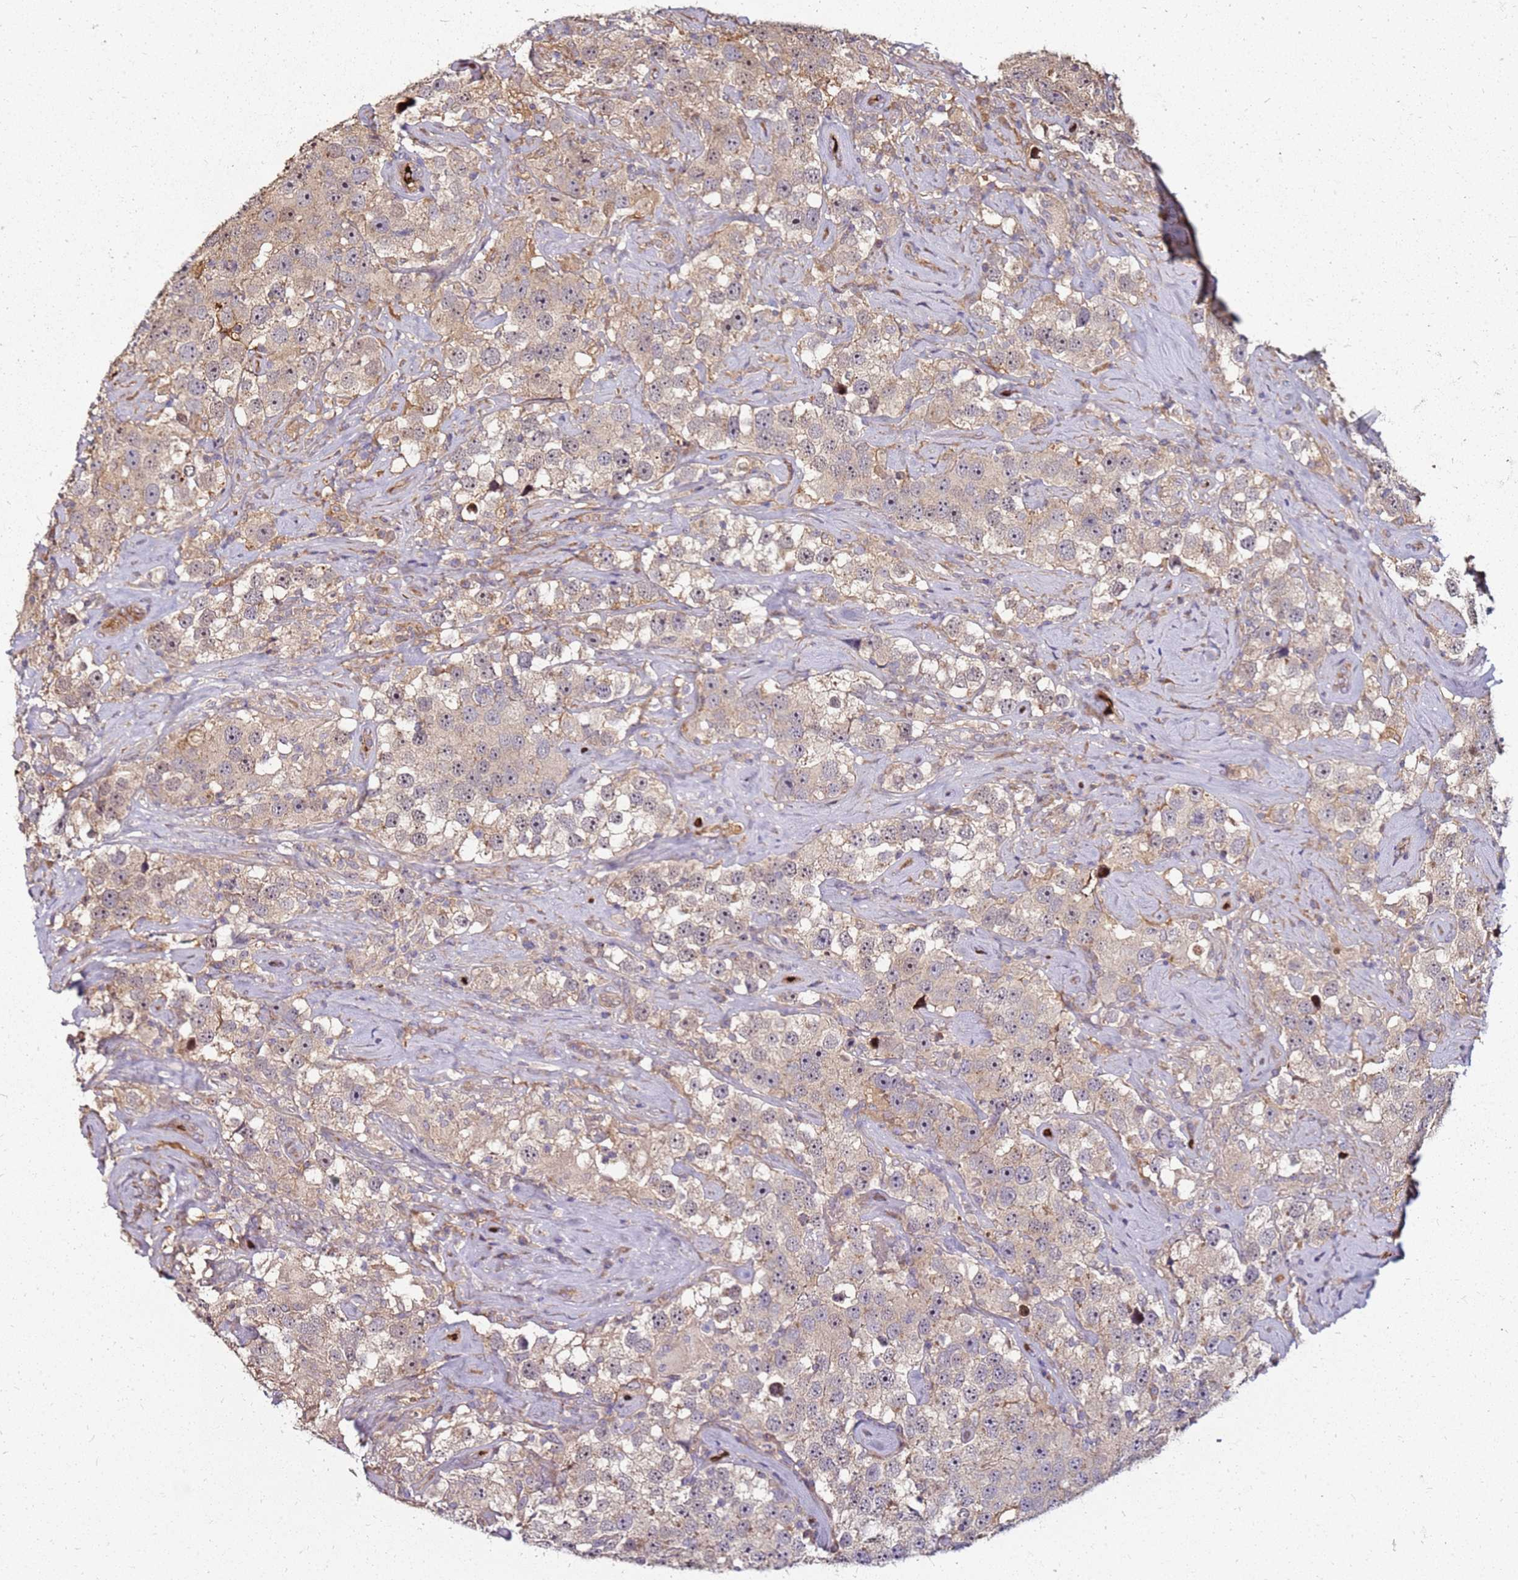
{"staining": {"intensity": "weak", "quantity": ">75%", "location": "cytoplasmic/membranous"}, "tissue": "testis cancer", "cell_type": "Tumor cells", "image_type": "cancer", "snomed": [{"axis": "morphology", "description": "Seminoma, NOS"}, {"axis": "topography", "description": "Testis"}], "caption": "Immunohistochemical staining of testis cancer (seminoma) displays weak cytoplasmic/membranous protein staining in approximately >75% of tumor cells.", "gene": "RNF11", "patient": {"sex": "male", "age": 49}}